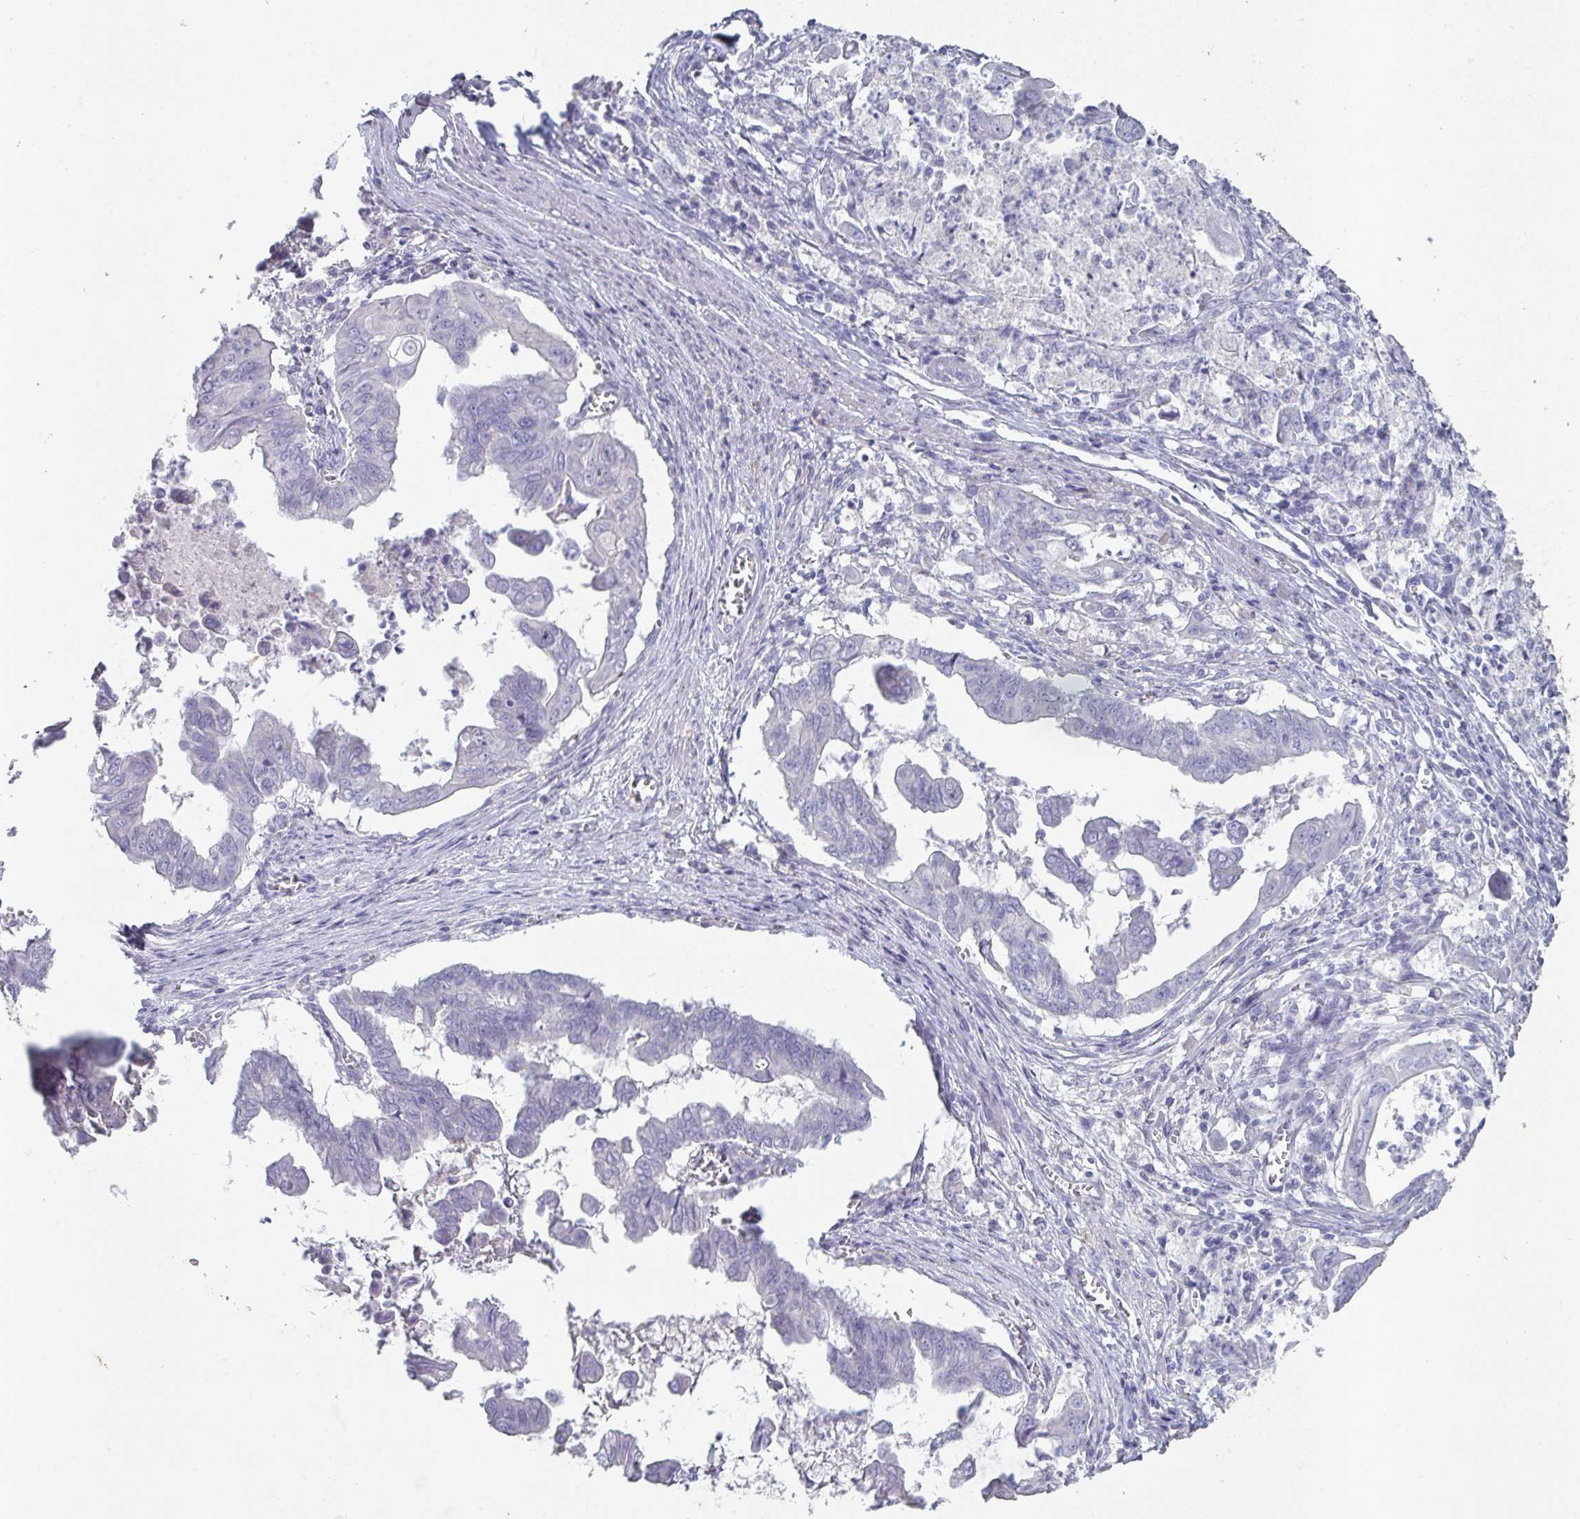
{"staining": {"intensity": "negative", "quantity": "none", "location": "none"}, "tissue": "stomach cancer", "cell_type": "Tumor cells", "image_type": "cancer", "snomed": [{"axis": "morphology", "description": "Adenocarcinoma, NOS"}, {"axis": "topography", "description": "Stomach, upper"}], "caption": "IHC histopathology image of human stomach adenocarcinoma stained for a protein (brown), which exhibits no staining in tumor cells. The staining is performed using DAB brown chromogen with nuclei counter-stained in using hematoxylin.", "gene": "HGFAC", "patient": {"sex": "male", "age": 80}}